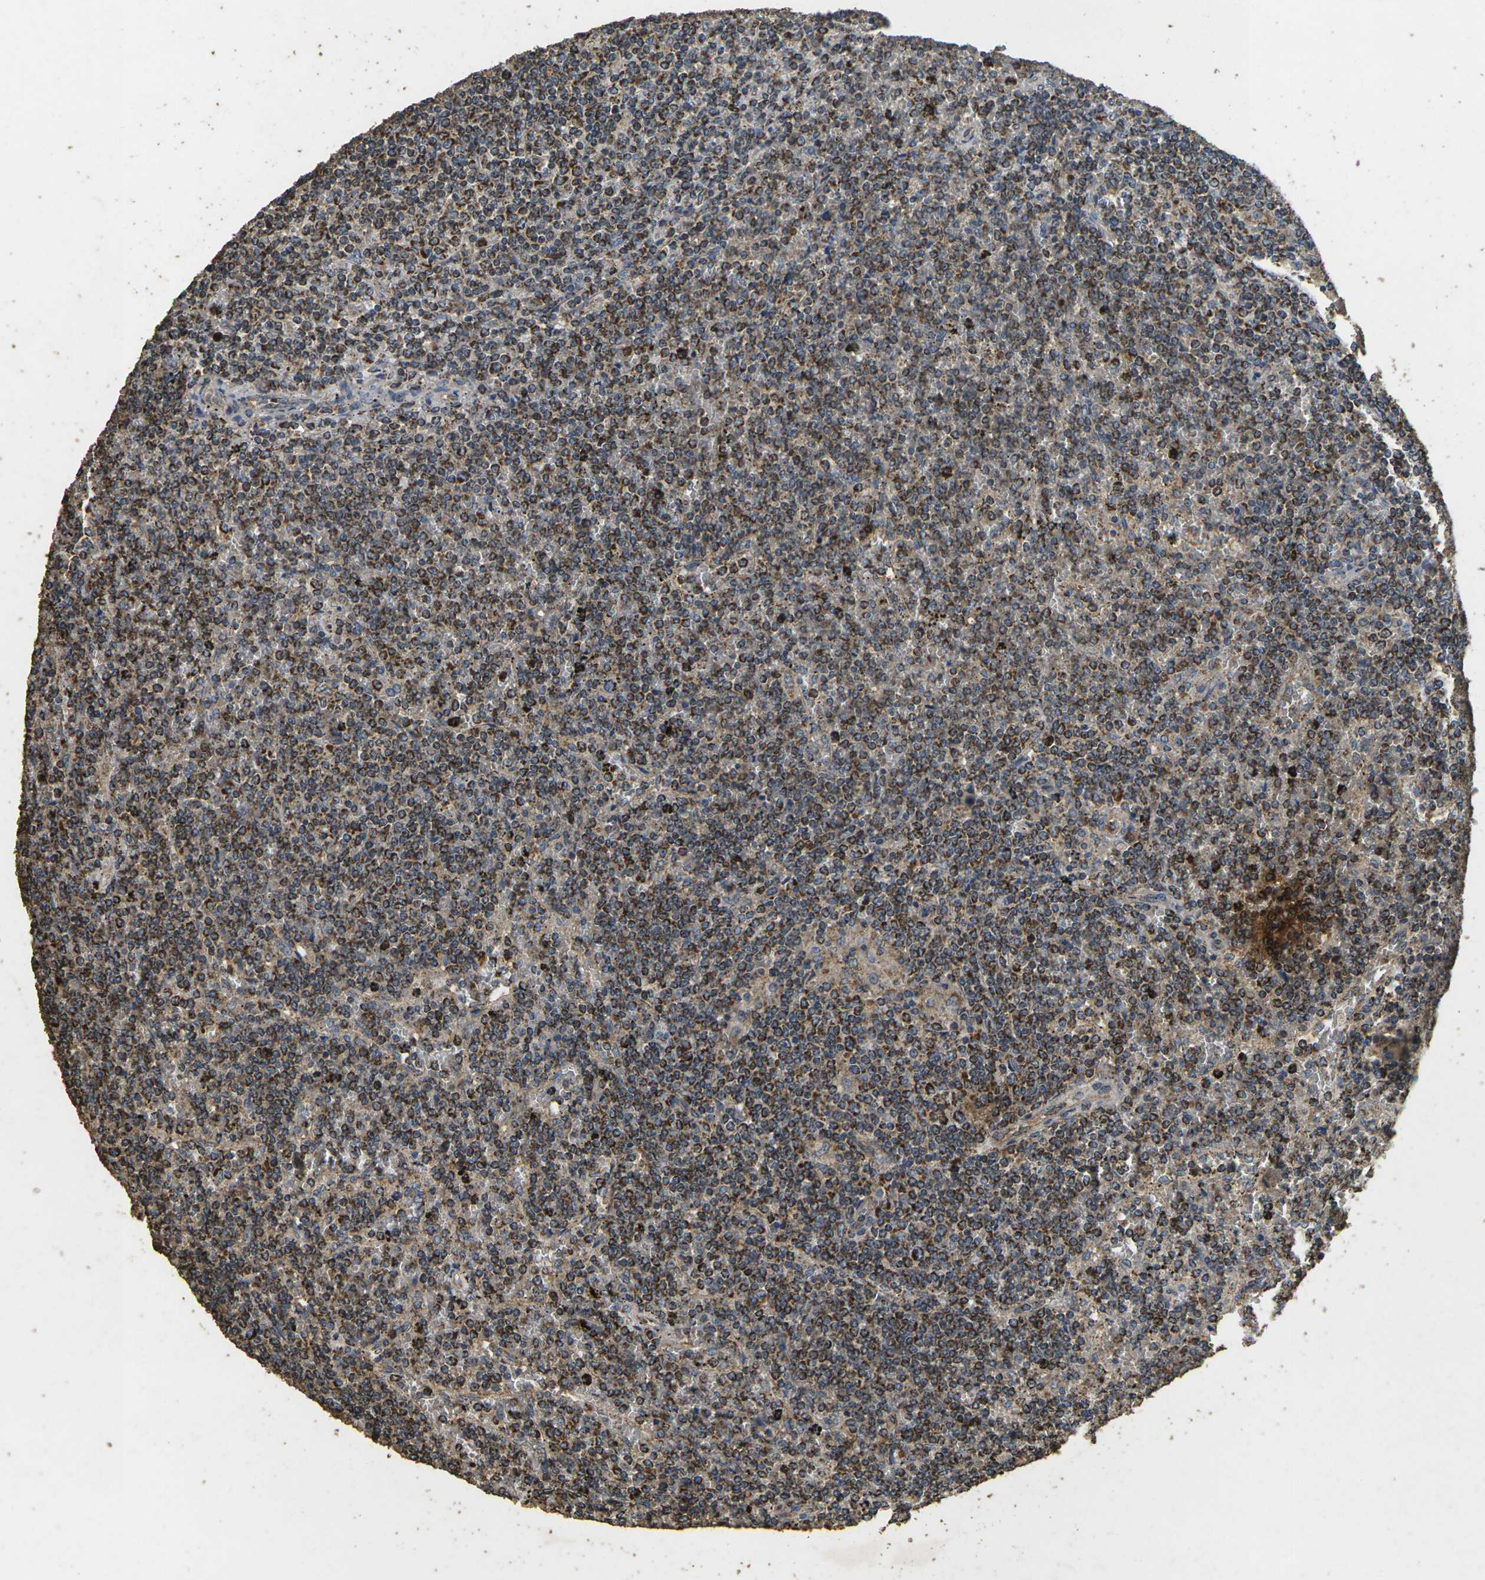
{"staining": {"intensity": "moderate", "quantity": ">75%", "location": "cytoplasmic/membranous"}, "tissue": "lymphoma", "cell_type": "Tumor cells", "image_type": "cancer", "snomed": [{"axis": "morphology", "description": "Malignant lymphoma, non-Hodgkin's type, Low grade"}, {"axis": "topography", "description": "Spleen"}], "caption": "Immunohistochemistry histopathology image of human lymphoma stained for a protein (brown), which shows medium levels of moderate cytoplasmic/membranous expression in about >75% of tumor cells.", "gene": "MAPK11", "patient": {"sex": "female", "age": 19}}